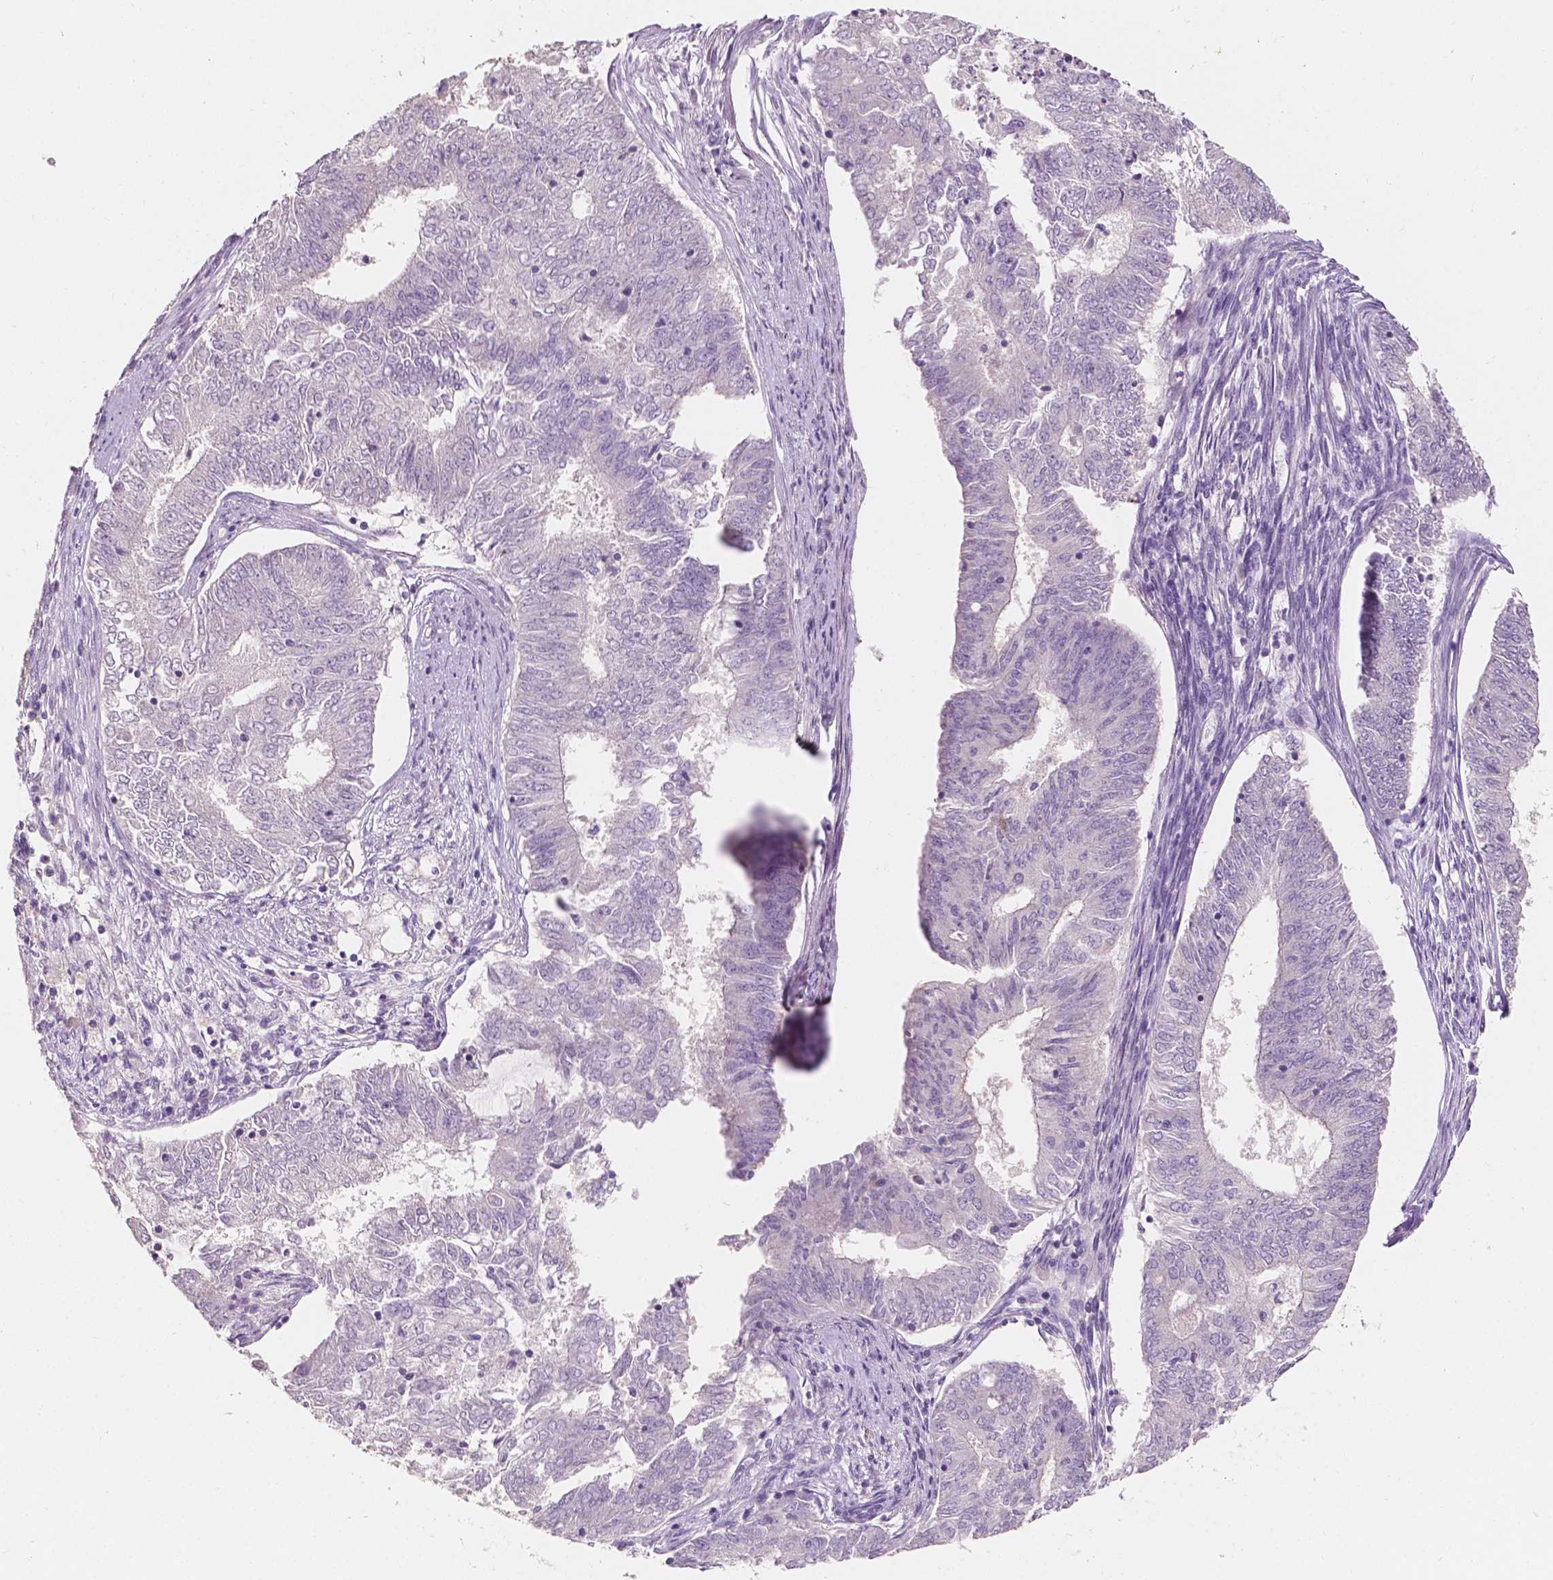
{"staining": {"intensity": "negative", "quantity": "none", "location": "none"}, "tissue": "endometrial cancer", "cell_type": "Tumor cells", "image_type": "cancer", "snomed": [{"axis": "morphology", "description": "Adenocarcinoma, NOS"}, {"axis": "topography", "description": "Endometrium"}], "caption": "Immunohistochemistry photomicrograph of endometrial adenocarcinoma stained for a protein (brown), which demonstrates no staining in tumor cells.", "gene": "TAL1", "patient": {"sex": "female", "age": 62}}